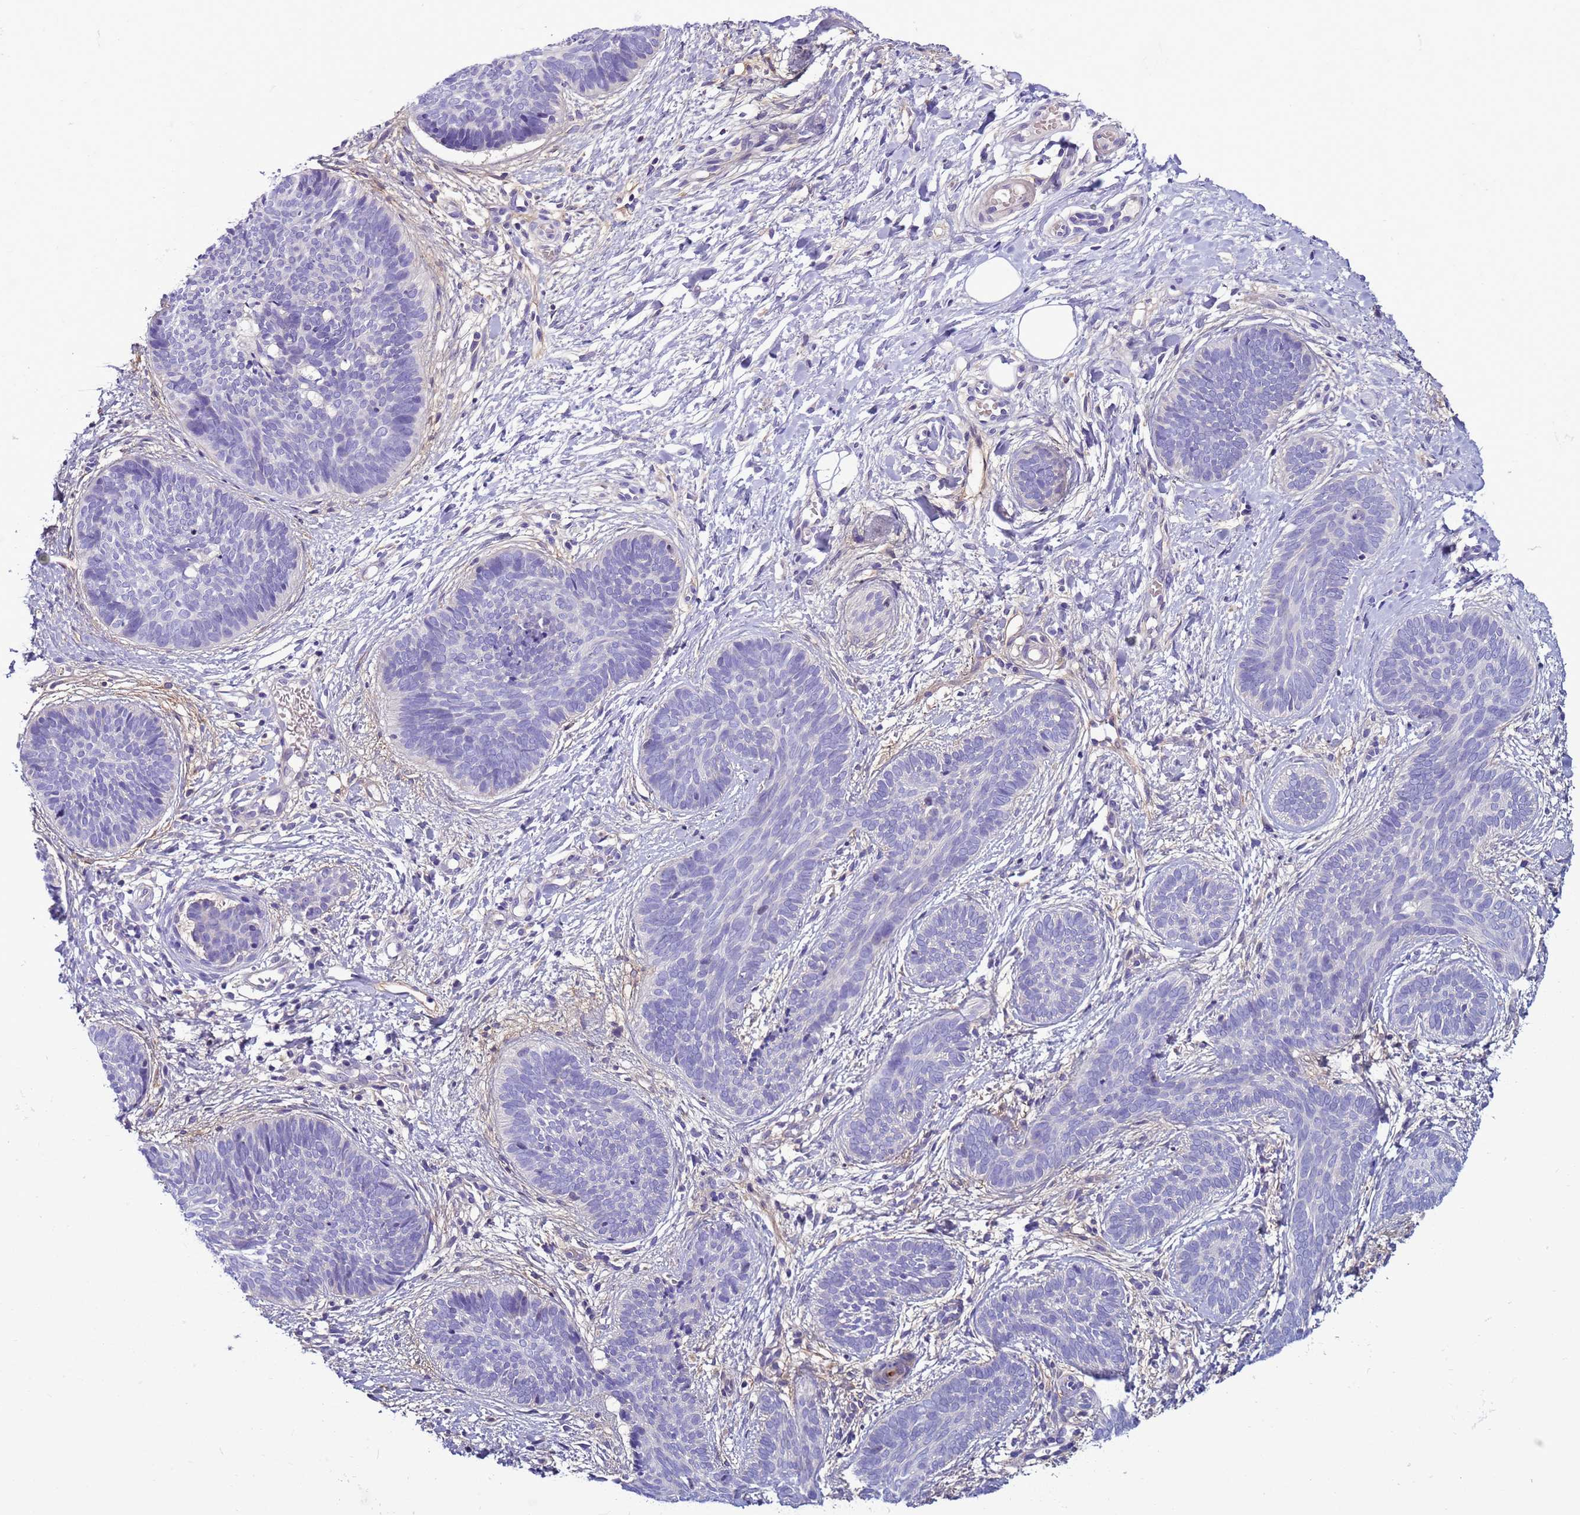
{"staining": {"intensity": "negative", "quantity": "none", "location": "none"}, "tissue": "skin cancer", "cell_type": "Tumor cells", "image_type": "cancer", "snomed": [{"axis": "morphology", "description": "Basal cell carcinoma"}, {"axis": "topography", "description": "Skin"}], "caption": "The photomicrograph displays no significant staining in tumor cells of skin cancer (basal cell carcinoma).", "gene": "NAT2", "patient": {"sex": "female", "age": 81}}